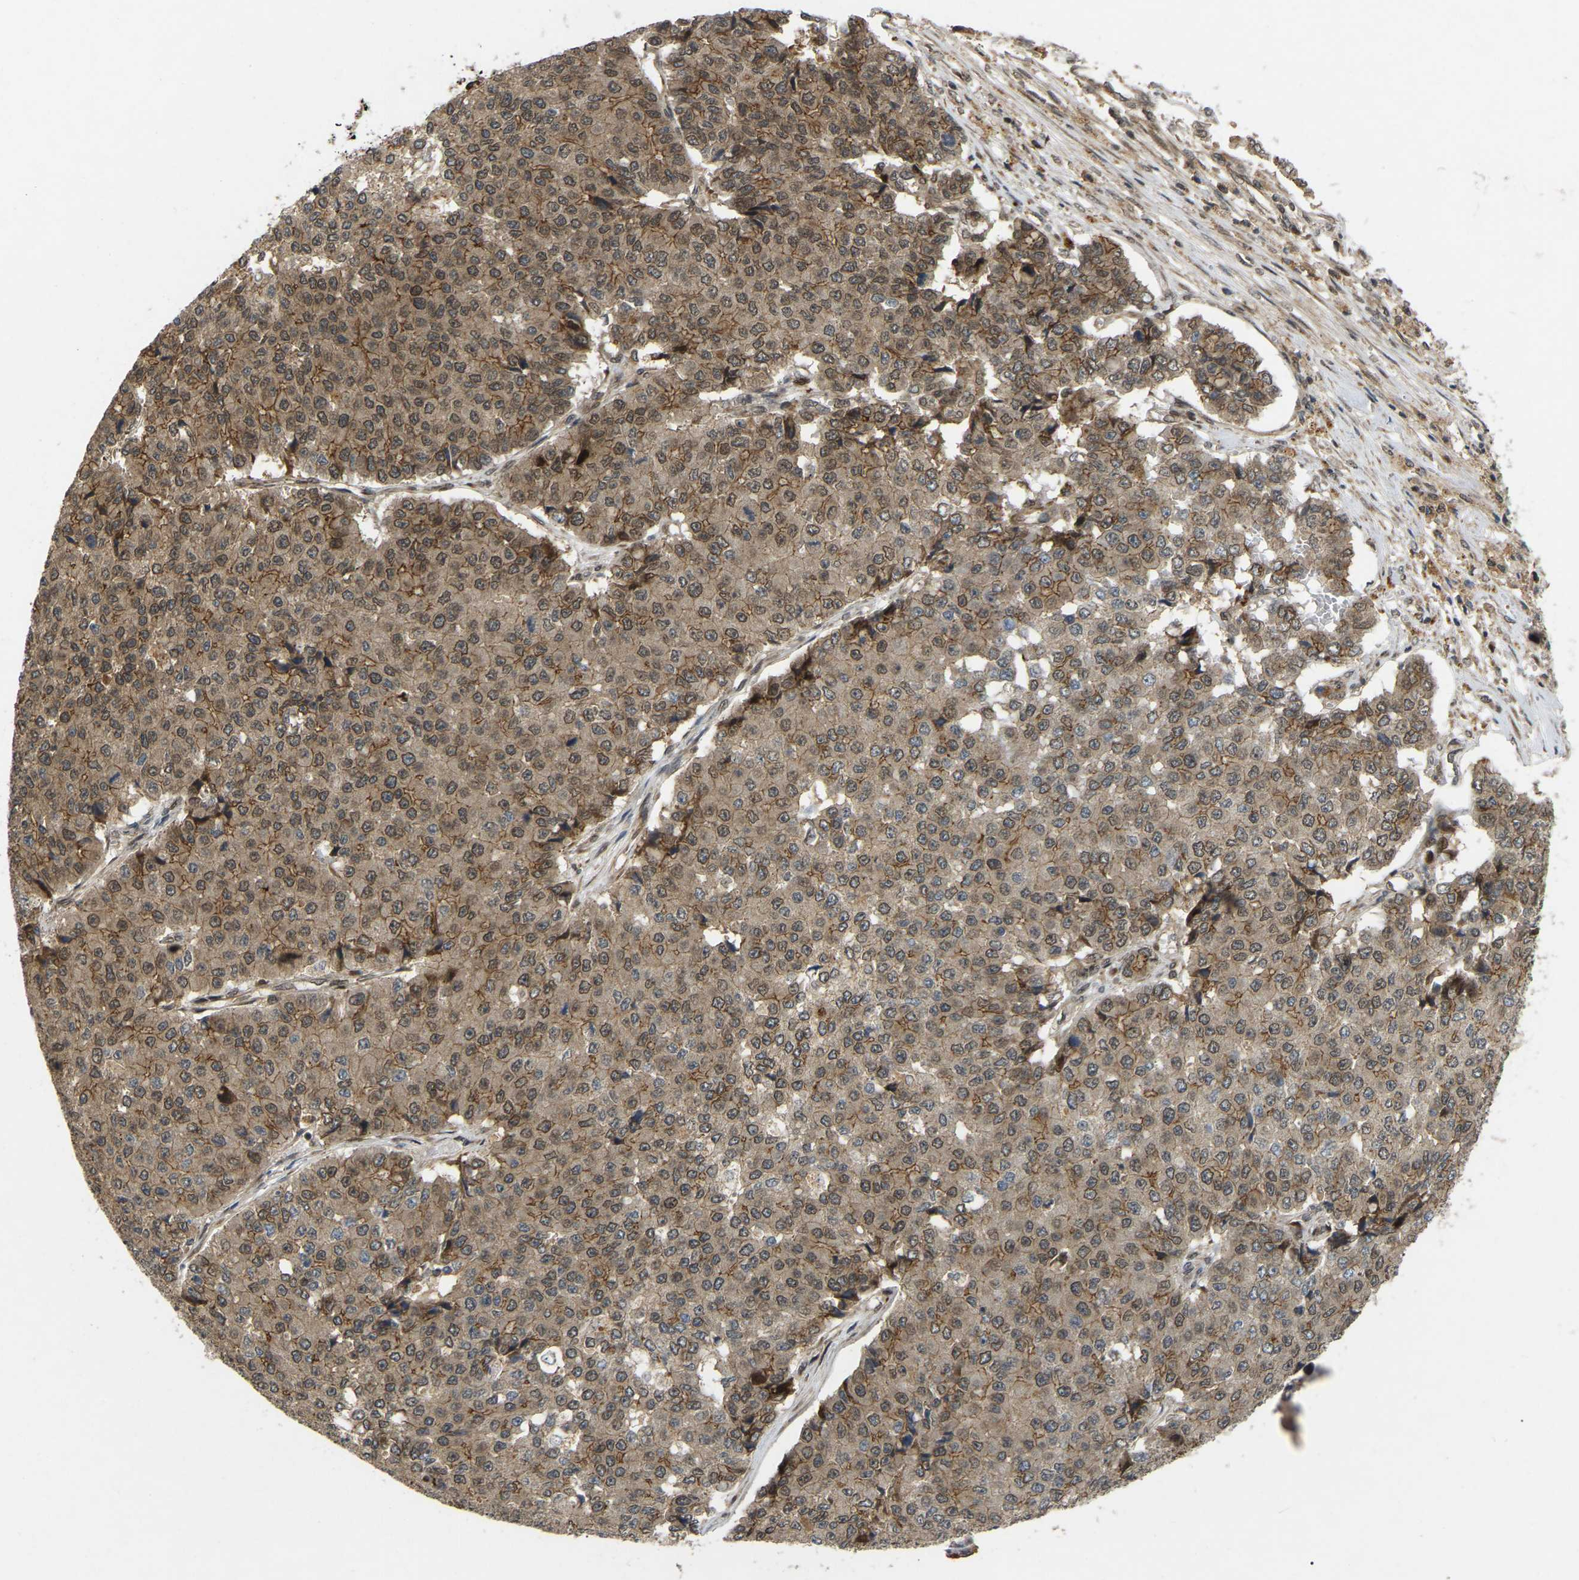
{"staining": {"intensity": "moderate", "quantity": ">75%", "location": "cytoplasmic/membranous,nuclear"}, "tissue": "pancreatic cancer", "cell_type": "Tumor cells", "image_type": "cancer", "snomed": [{"axis": "morphology", "description": "Adenocarcinoma, NOS"}, {"axis": "topography", "description": "Pancreas"}], "caption": "This is a micrograph of IHC staining of pancreatic adenocarcinoma, which shows moderate staining in the cytoplasmic/membranous and nuclear of tumor cells.", "gene": "KIAA1549", "patient": {"sex": "male", "age": 50}}